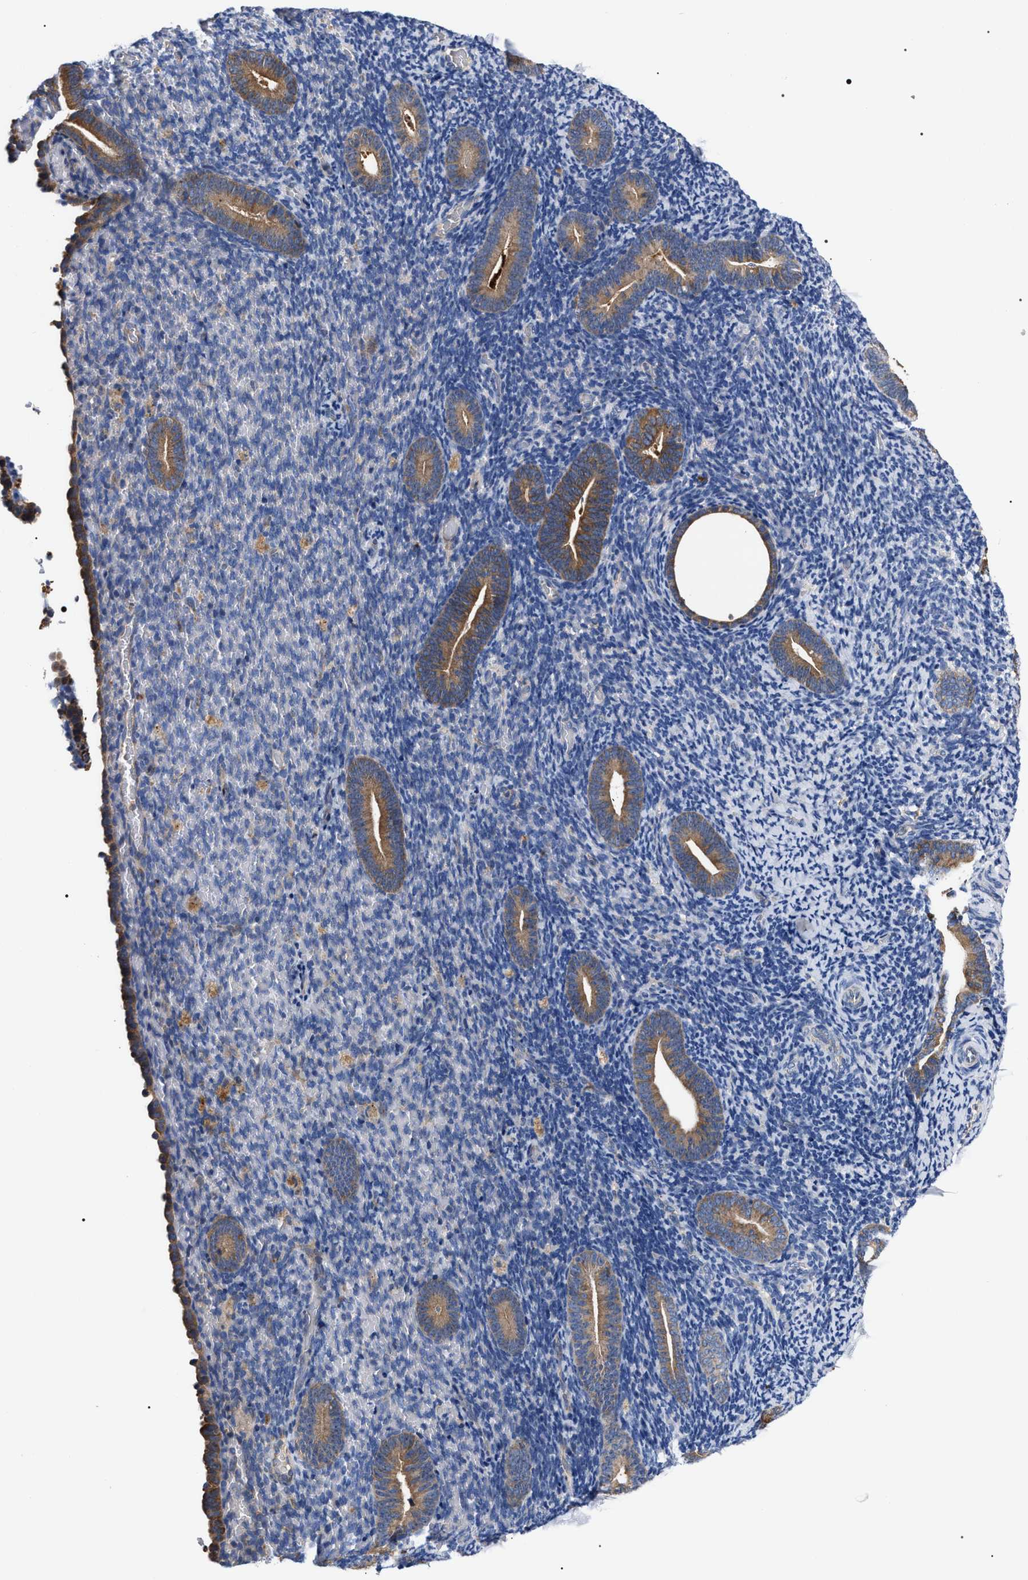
{"staining": {"intensity": "negative", "quantity": "none", "location": "none"}, "tissue": "endometrium", "cell_type": "Cells in endometrial stroma", "image_type": "normal", "snomed": [{"axis": "morphology", "description": "Normal tissue, NOS"}, {"axis": "topography", "description": "Endometrium"}], "caption": "IHC image of benign endometrium: human endometrium stained with DAB (3,3'-diaminobenzidine) displays no significant protein positivity in cells in endometrial stroma. The staining was performed using DAB (3,3'-diaminobenzidine) to visualize the protein expression in brown, while the nuclei were stained in blue with hematoxylin (Magnification: 20x).", "gene": "MACC1", "patient": {"sex": "female", "age": 51}}